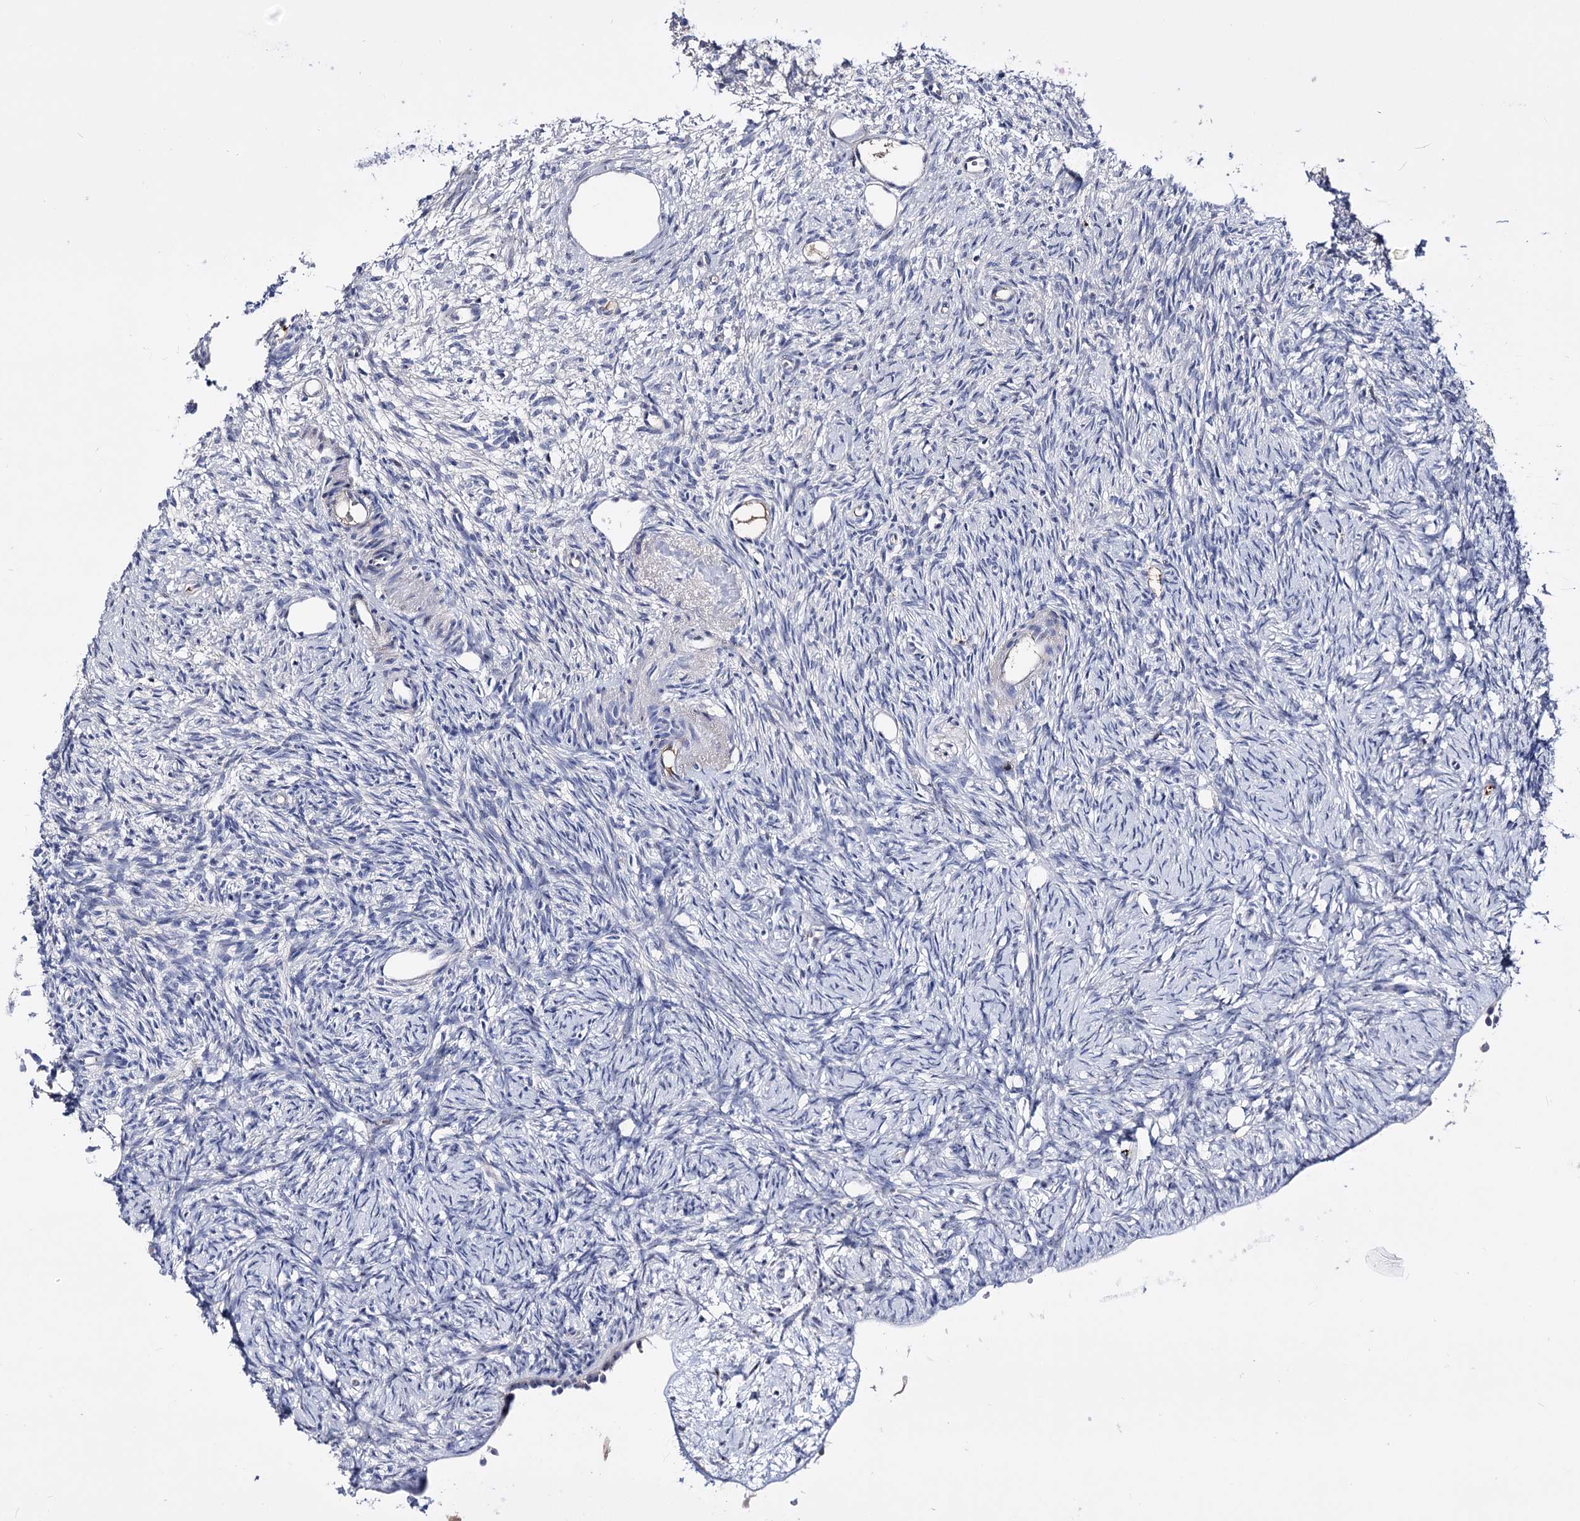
{"staining": {"intensity": "negative", "quantity": "none", "location": "none"}, "tissue": "ovary", "cell_type": "Ovarian stroma cells", "image_type": "normal", "snomed": [{"axis": "morphology", "description": "Normal tissue, NOS"}, {"axis": "topography", "description": "Ovary"}], "caption": "Normal ovary was stained to show a protein in brown. There is no significant positivity in ovarian stroma cells. (Brightfield microscopy of DAB immunohistochemistry at high magnification).", "gene": "PCGF5", "patient": {"sex": "female", "age": 51}}